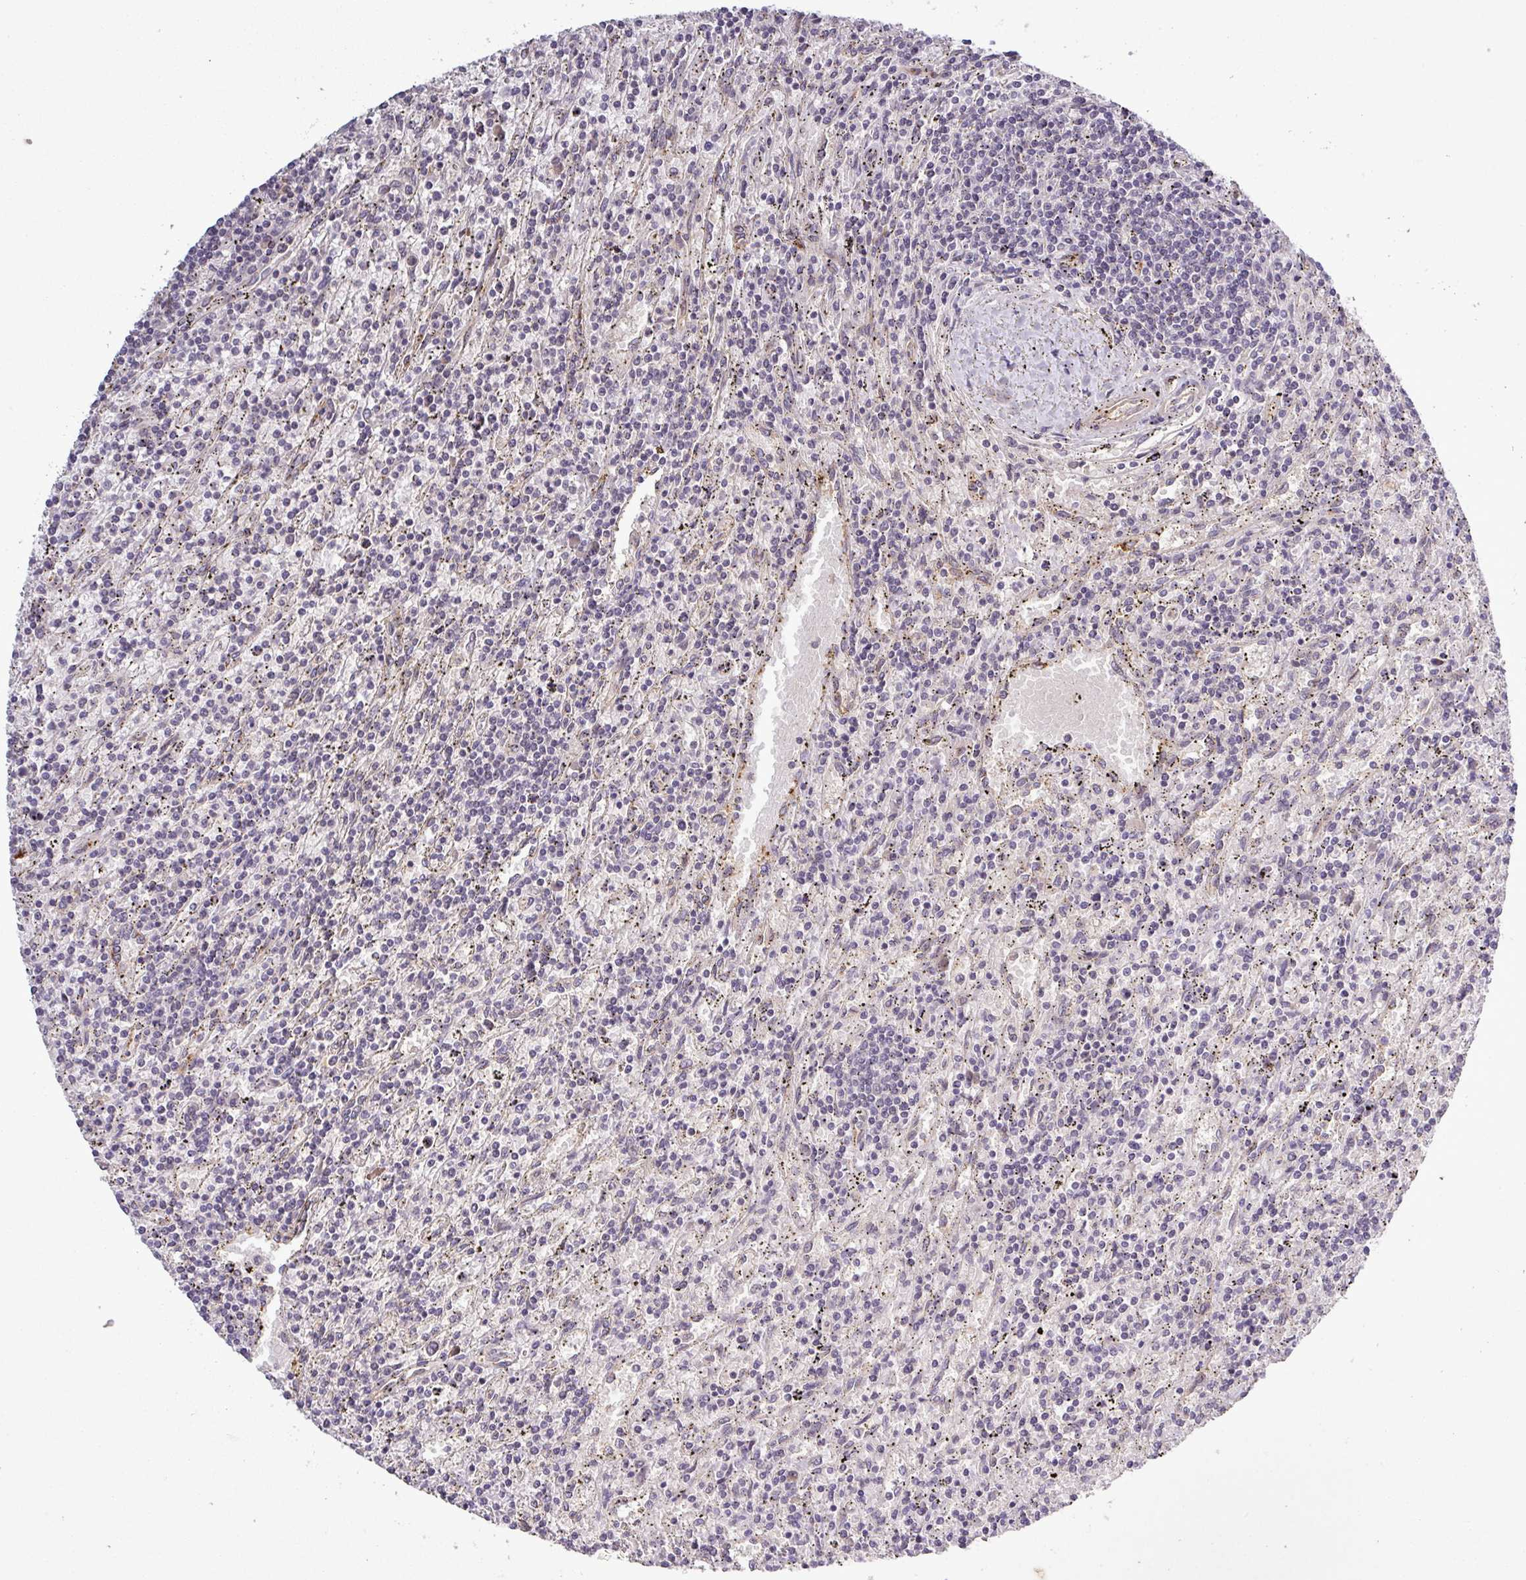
{"staining": {"intensity": "negative", "quantity": "none", "location": "none"}, "tissue": "lymphoma", "cell_type": "Tumor cells", "image_type": "cancer", "snomed": [{"axis": "morphology", "description": "Malignant lymphoma, non-Hodgkin's type, Low grade"}, {"axis": "topography", "description": "Spleen"}], "caption": "The IHC histopathology image has no significant staining in tumor cells of low-grade malignant lymphoma, non-Hodgkin's type tissue. (Stains: DAB (3,3'-diaminobenzidine) immunohistochemistry with hematoxylin counter stain, Microscopy: brightfield microscopy at high magnification).", "gene": "PCDH1", "patient": {"sex": "male", "age": 76}}